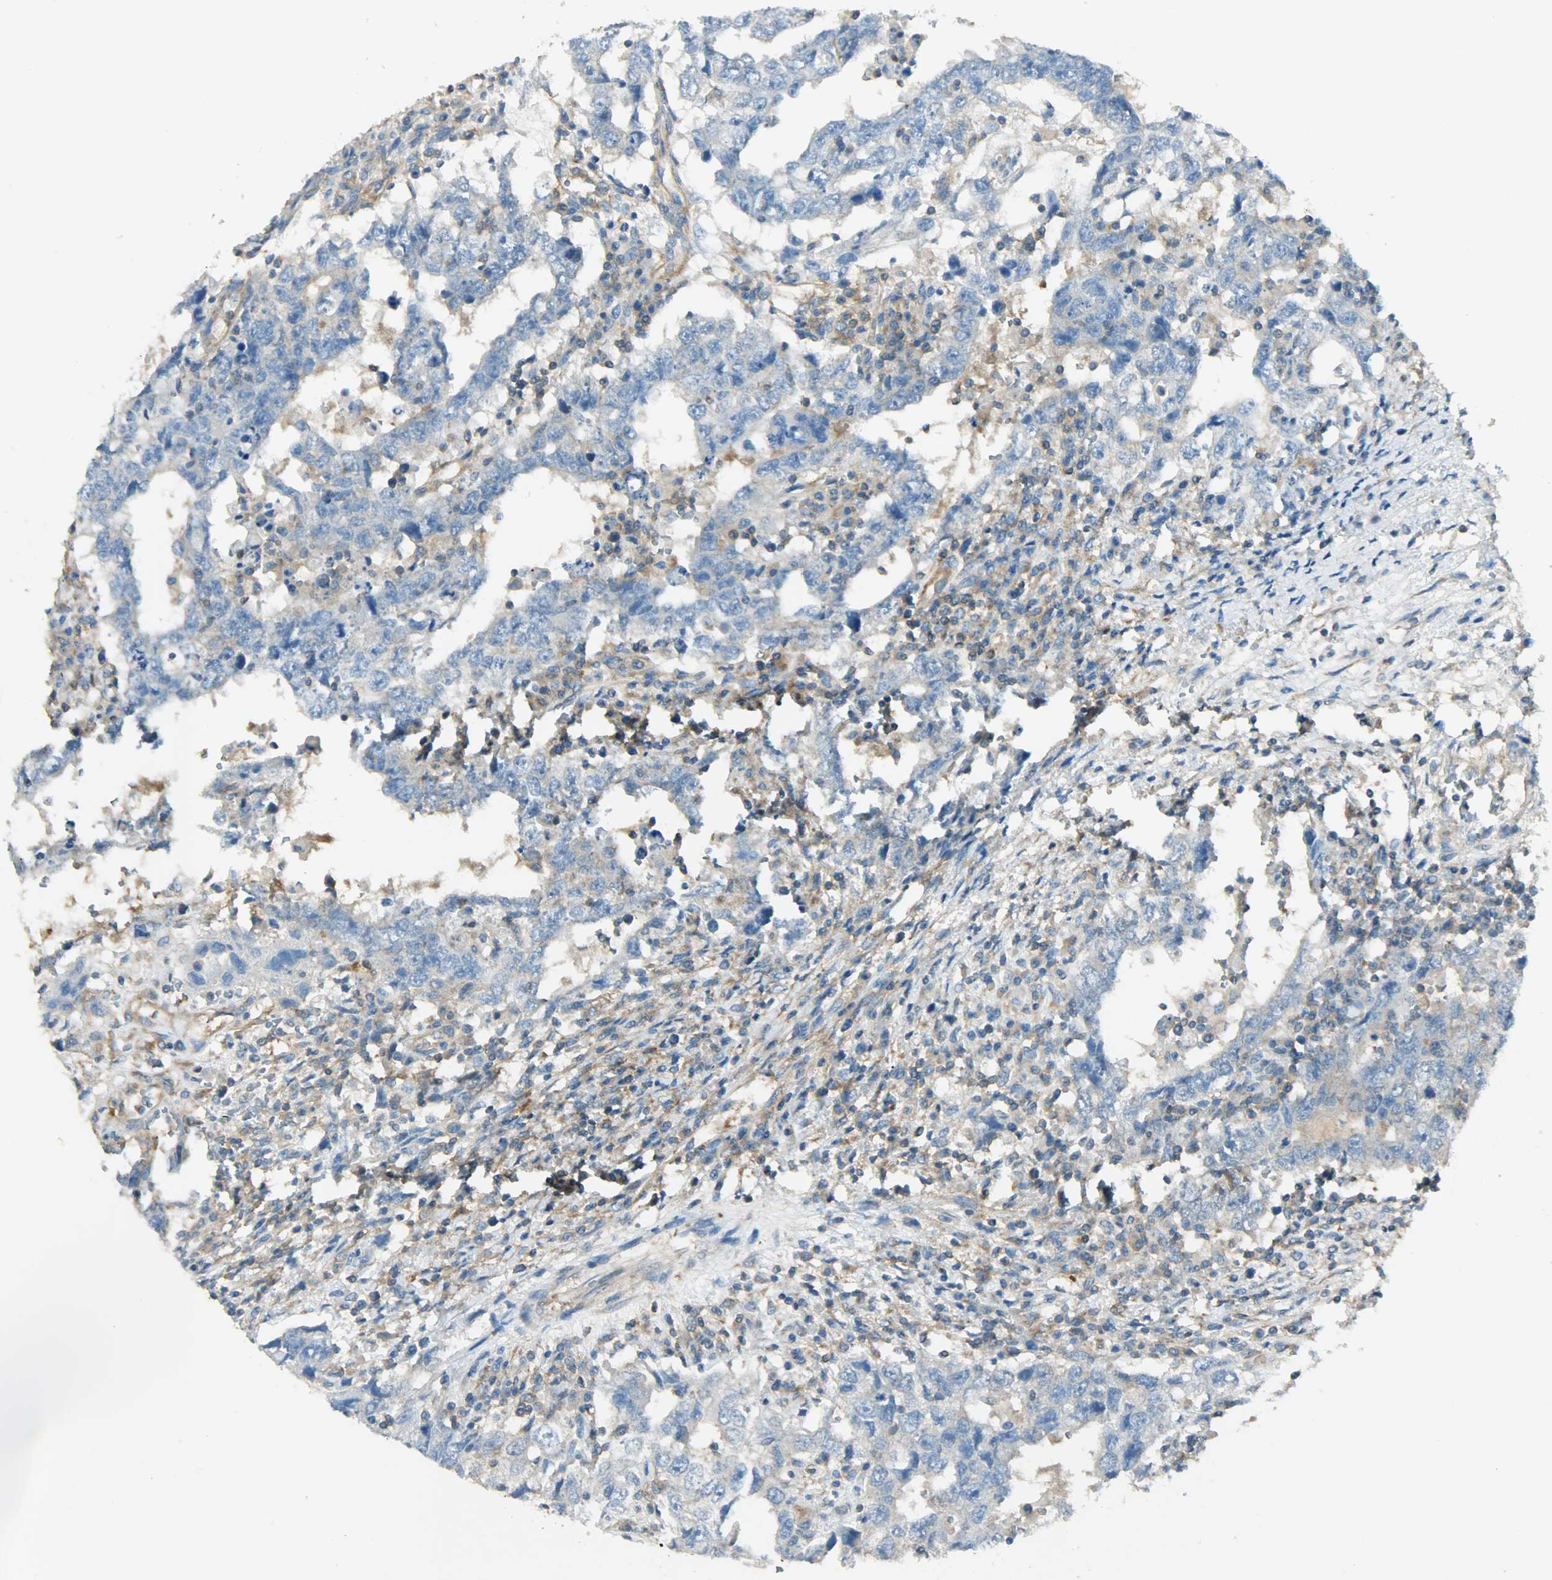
{"staining": {"intensity": "weak", "quantity": "<25%", "location": "cytoplasmic/membranous"}, "tissue": "testis cancer", "cell_type": "Tumor cells", "image_type": "cancer", "snomed": [{"axis": "morphology", "description": "Carcinoma, Embryonal, NOS"}, {"axis": "topography", "description": "Testis"}], "caption": "Histopathology image shows no significant protein expression in tumor cells of testis embryonal carcinoma.", "gene": "TSC22D2", "patient": {"sex": "male", "age": 26}}